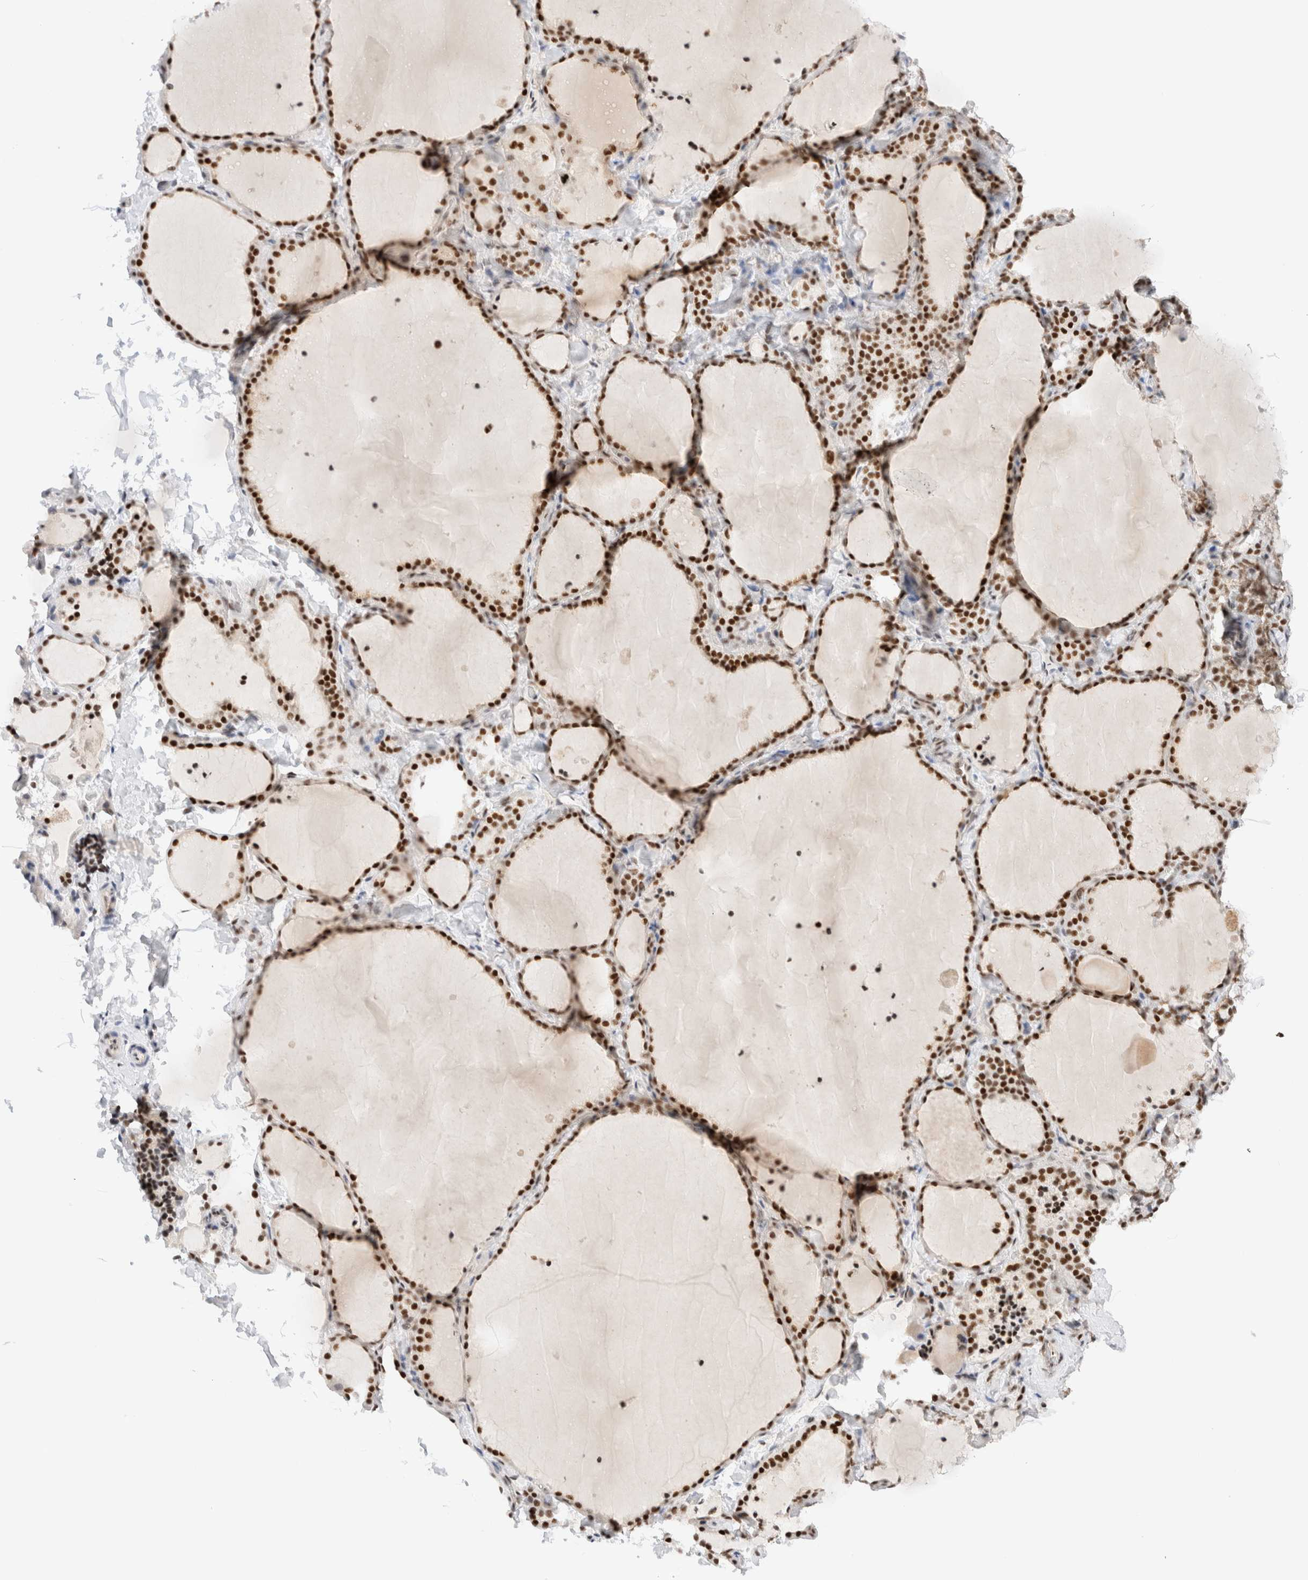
{"staining": {"intensity": "strong", "quantity": ">75%", "location": "nuclear"}, "tissue": "thyroid gland", "cell_type": "Glandular cells", "image_type": "normal", "snomed": [{"axis": "morphology", "description": "Normal tissue, NOS"}, {"axis": "topography", "description": "Thyroid gland"}], "caption": "This is a micrograph of immunohistochemistry staining of benign thyroid gland, which shows strong expression in the nuclear of glandular cells.", "gene": "ZNF282", "patient": {"sex": "female", "age": 22}}